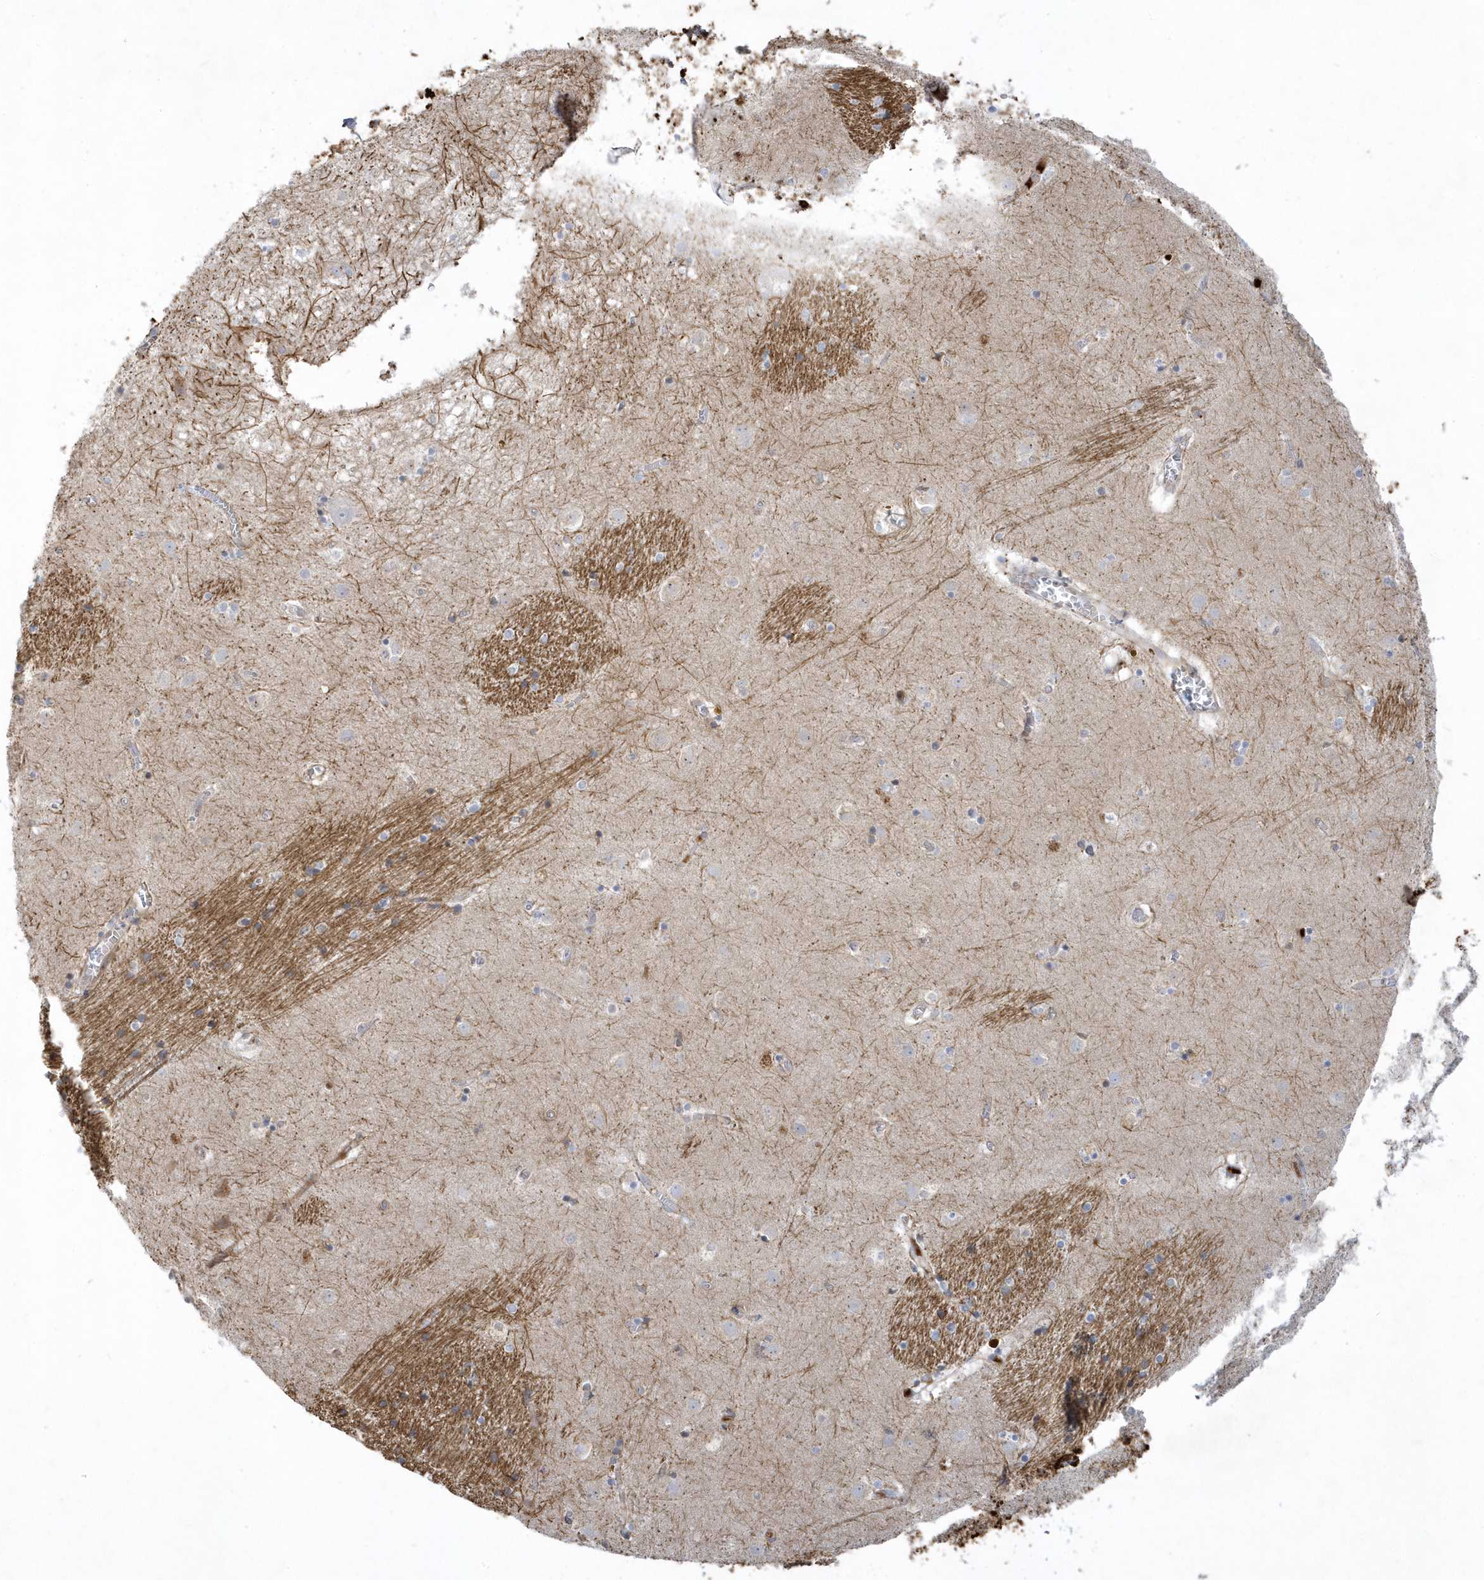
{"staining": {"intensity": "negative", "quantity": "none", "location": "none"}, "tissue": "caudate", "cell_type": "Glial cells", "image_type": "normal", "snomed": [{"axis": "morphology", "description": "Normal tissue, NOS"}, {"axis": "topography", "description": "Lateral ventricle wall"}], "caption": "Human caudate stained for a protein using immunohistochemistry (IHC) displays no positivity in glial cells.", "gene": "THADA", "patient": {"sex": "male", "age": 70}}